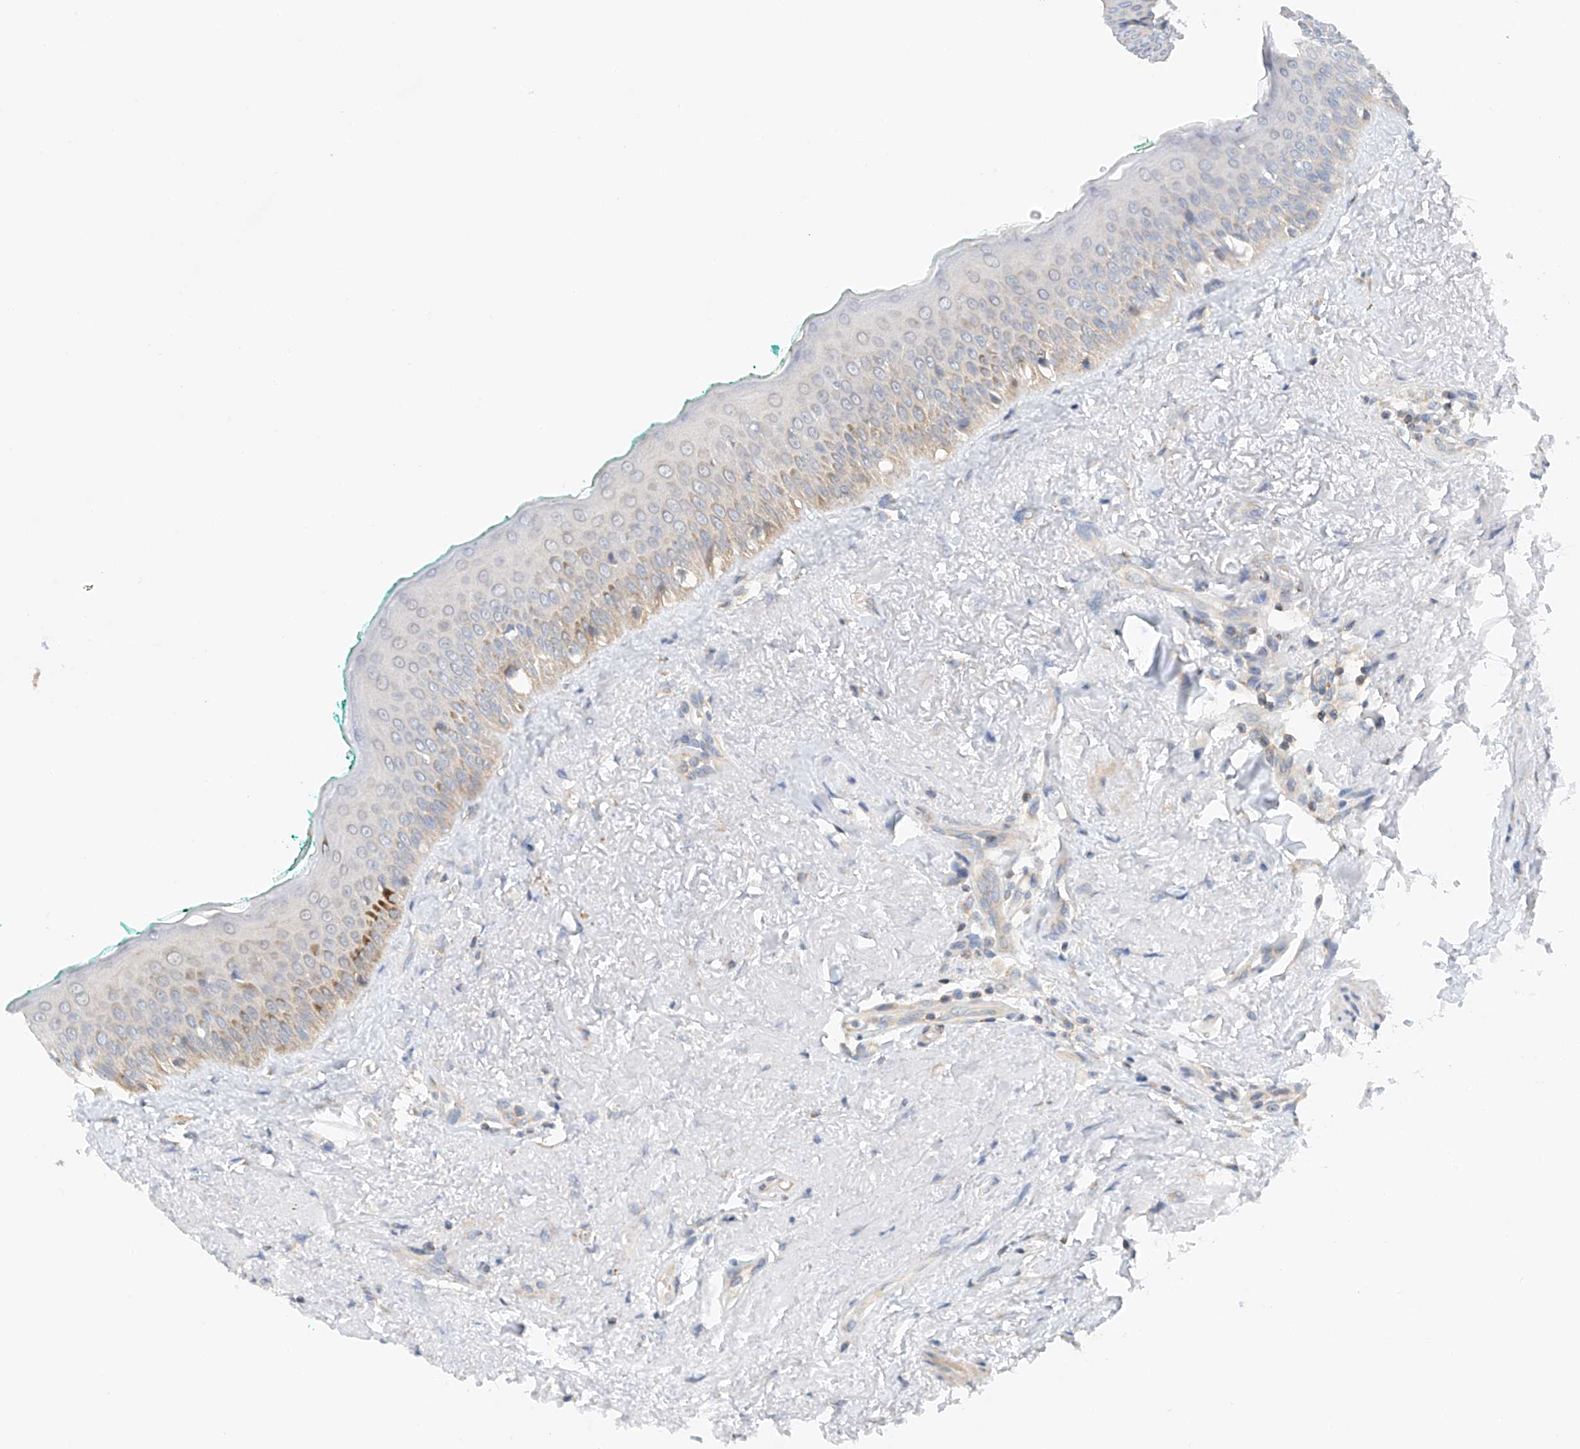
{"staining": {"intensity": "moderate", "quantity": "<25%", "location": "cytoplasmic/membranous"}, "tissue": "oral mucosa", "cell_type": "Squamous epithelial cells", "image_type": "normal", "snomed": [{"axis": "morphology", "description": "Normal tissue, NOS"}, {"axis": "topography", "description": "Oral tissue"}], "caption": "Immunohistochemical staining of benign human oral mucosa demonstrates moderate cytoplasmic/membranous protein staining in about <25% of squamous epithelial cells. (Brightfield microscopy of DAB IHC at high magnification).", "gene": "MFN2", "patient": {"sex": "female", "age": 70}}